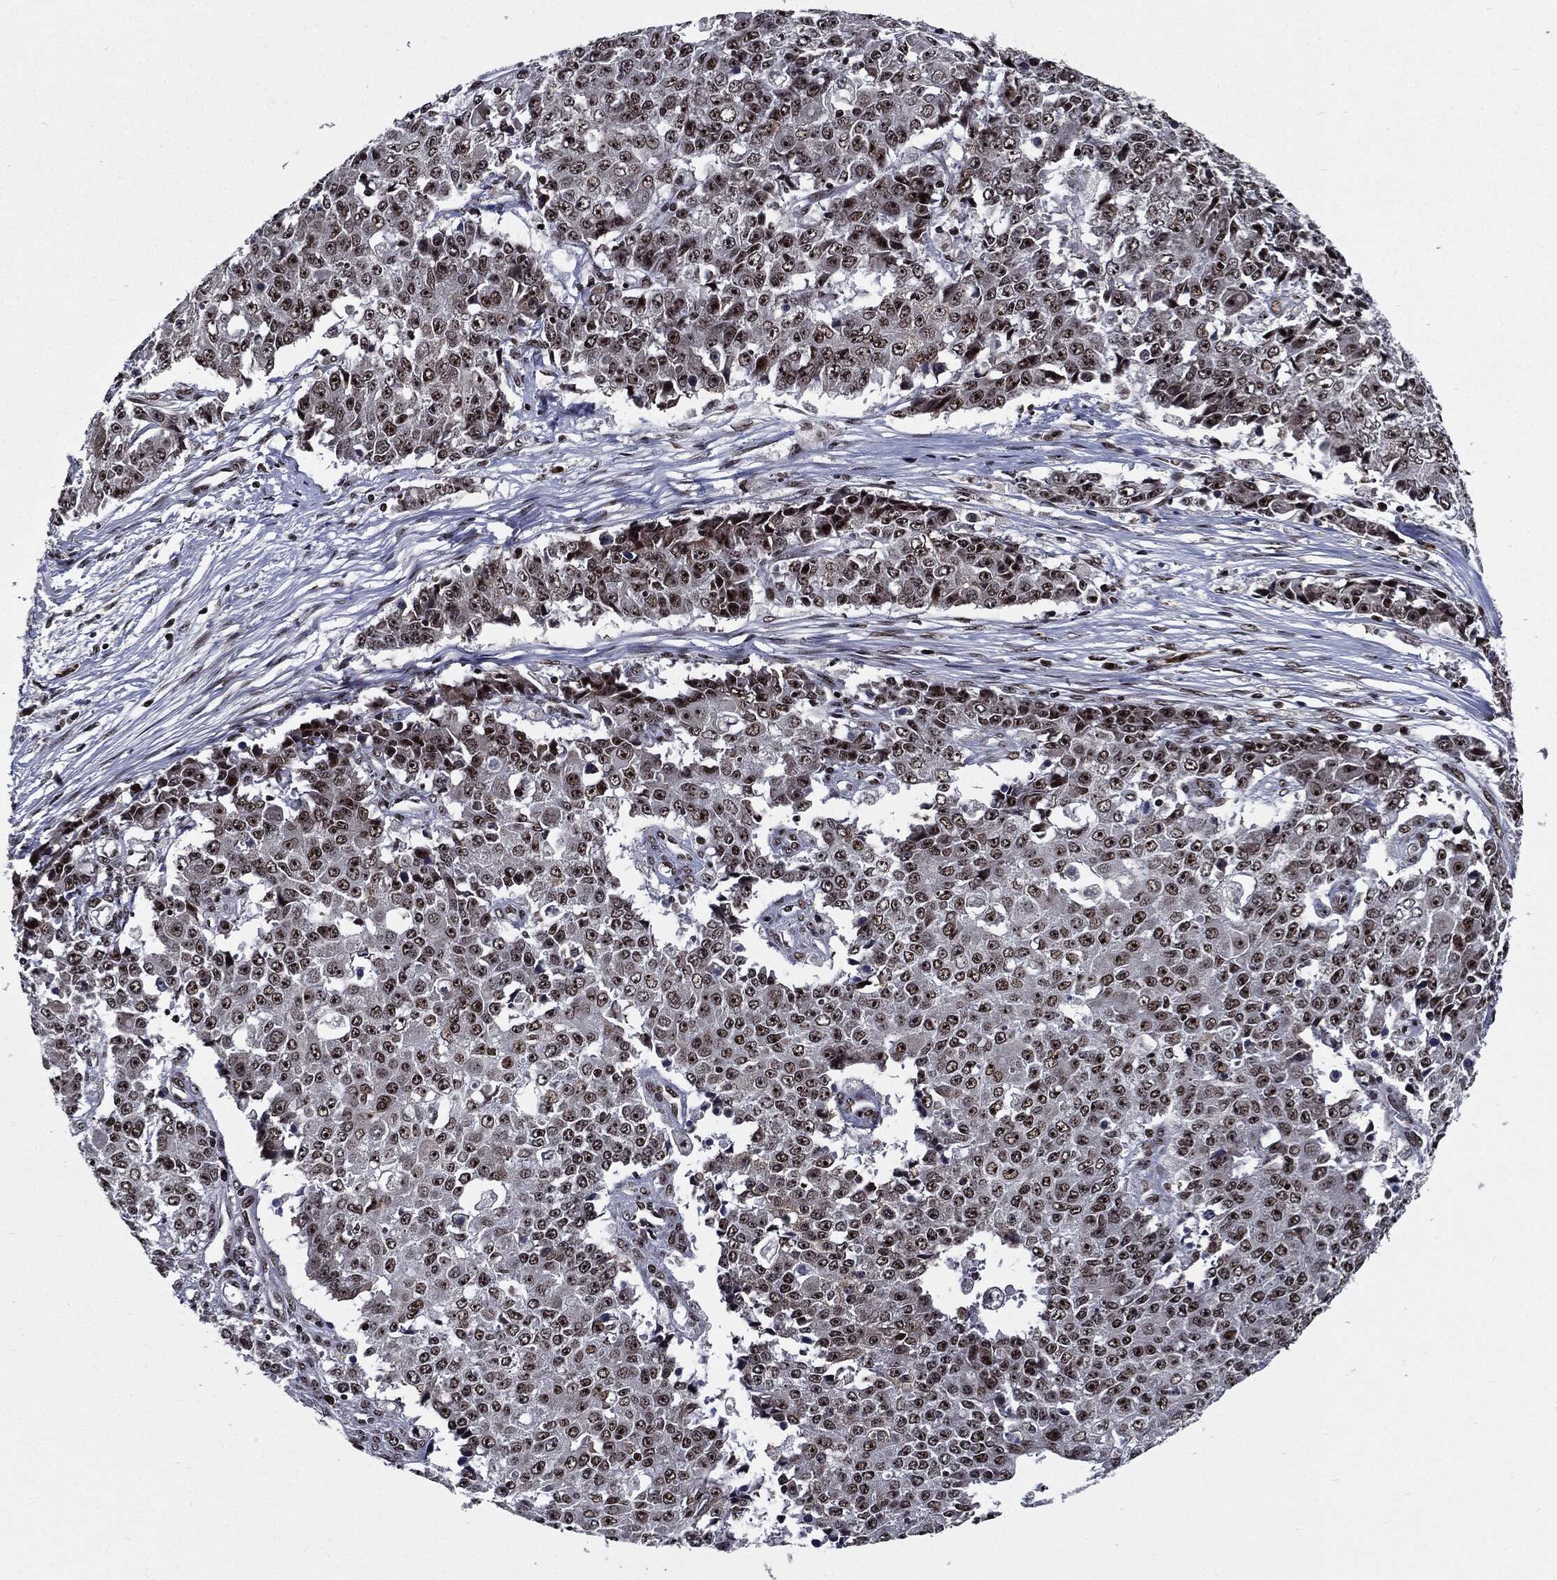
{"staining": {"intensity": "moderate", "quantity": "25%-75%", "location": "nuclear"}, "tissue": "ovarian cancer", "cell_type": "Tumor cells", "image_type": "cancer", "snomed": [{"axis": "morphology", "description": "Carcinoma, endometroid"}, {"axis": "topography", "description": "Ovary"}], "caption": "This histopathology image shows ovarian endometroid carcinoma stained with IHC to label a protein in brown. The nuclear of tumor cells show moderate positivity for the protein. Nuclei are counter-stained blue.", "gene": "ZFP91", "patient": {"sex": "female", "age": 42}}